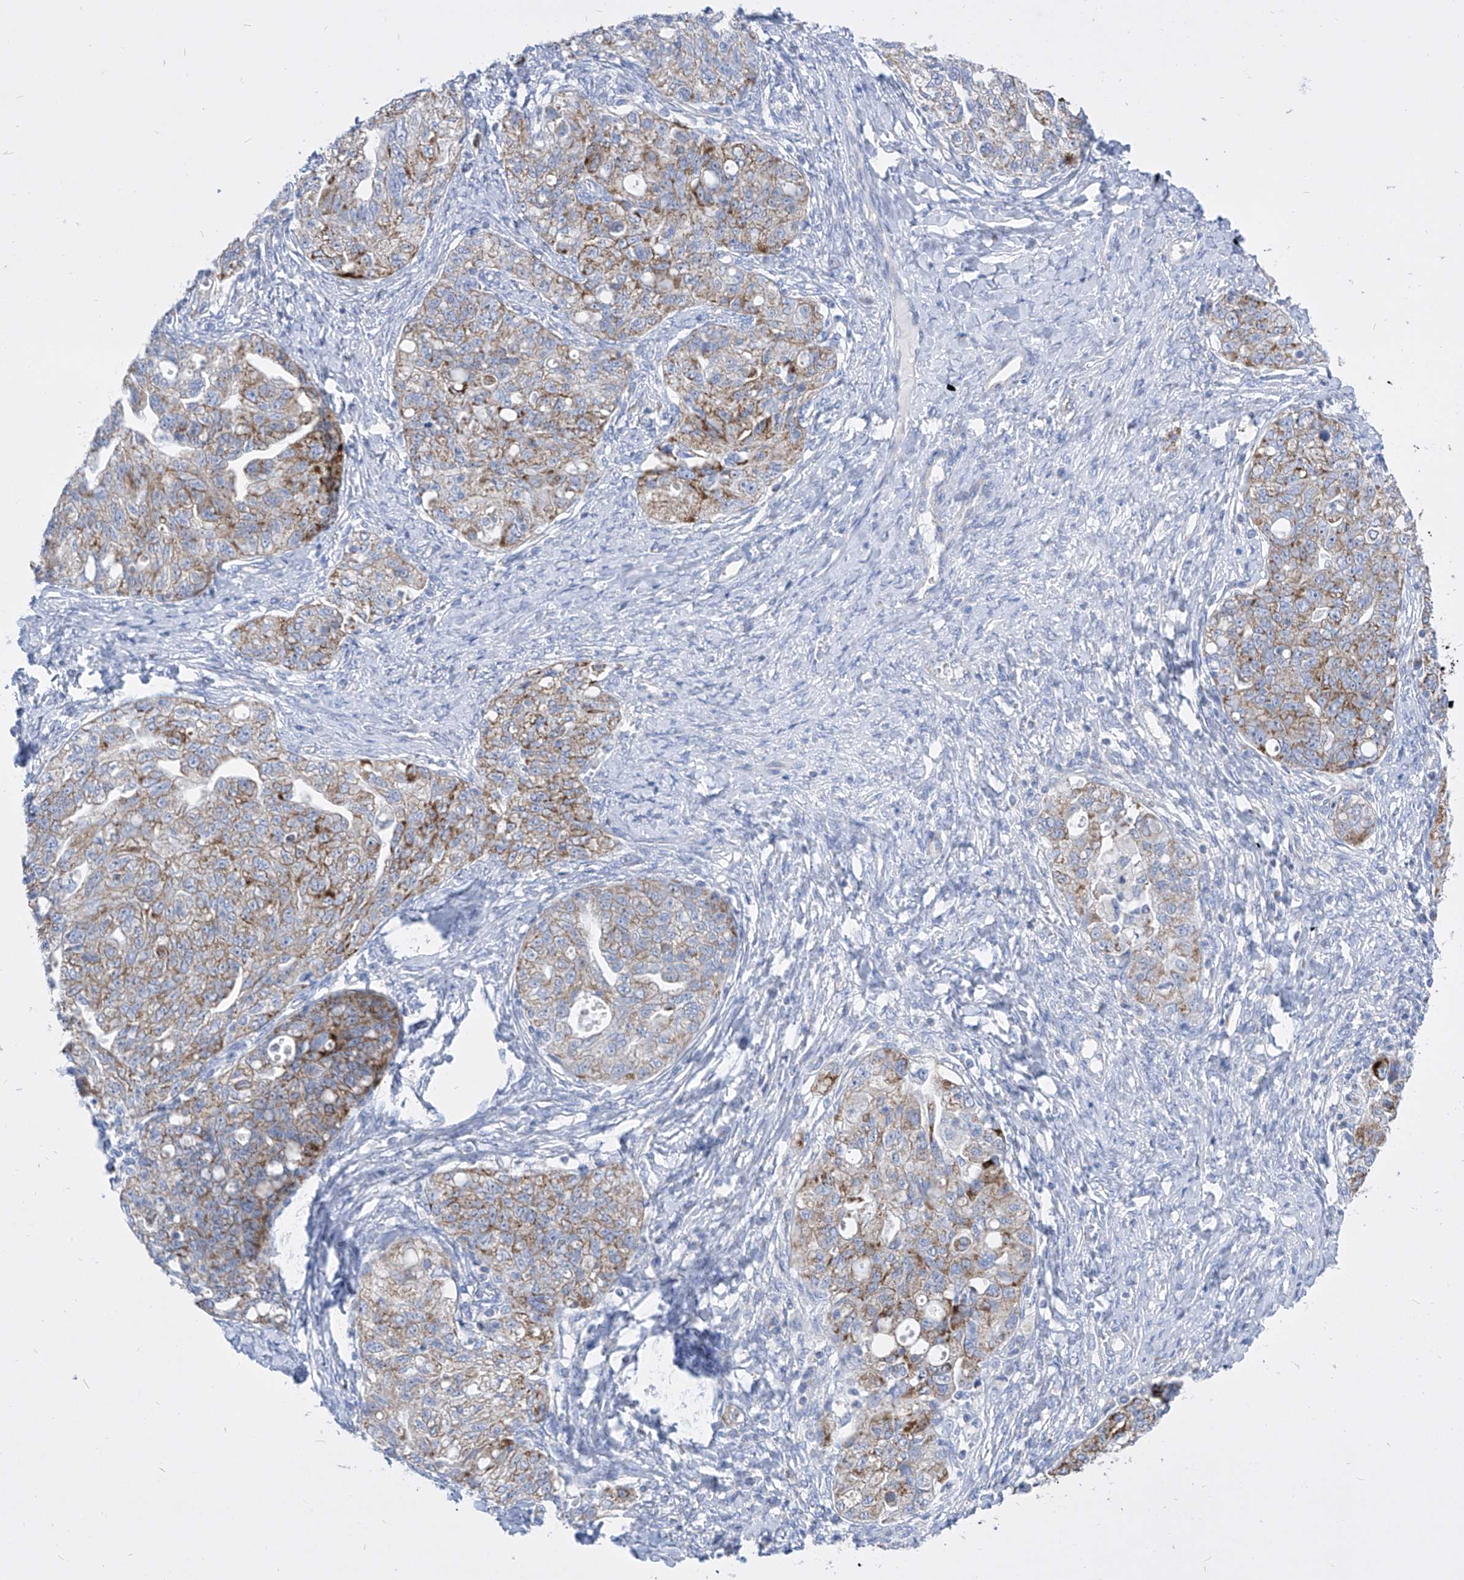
{"staining": {"intensity": "moderate", "quantity": "25%-75%", "location": "cytoplasmic/membranous"}, "tissue": "ovarian cancer", "cell_type": "Tumor cells", "image_type": "cancer", "snomed": [{"axis": "morphology", "description": "Carcinoma, NOS"}, {"axis": "morphology", "description": "Cystadenocarcinoma, serous, NOS"}, {"axis": "topography", "description": "Ovary"}], "caption": "IHC histopathology image of human ovarian carcinoma stained for a protein (brown), which exhibits medium levels of moderate cytoplasmic/membranous expression in approximately 25%-75% of tumor cells.", "gene": "COQ3", "patient": {"sex": "female", "age": 69}}